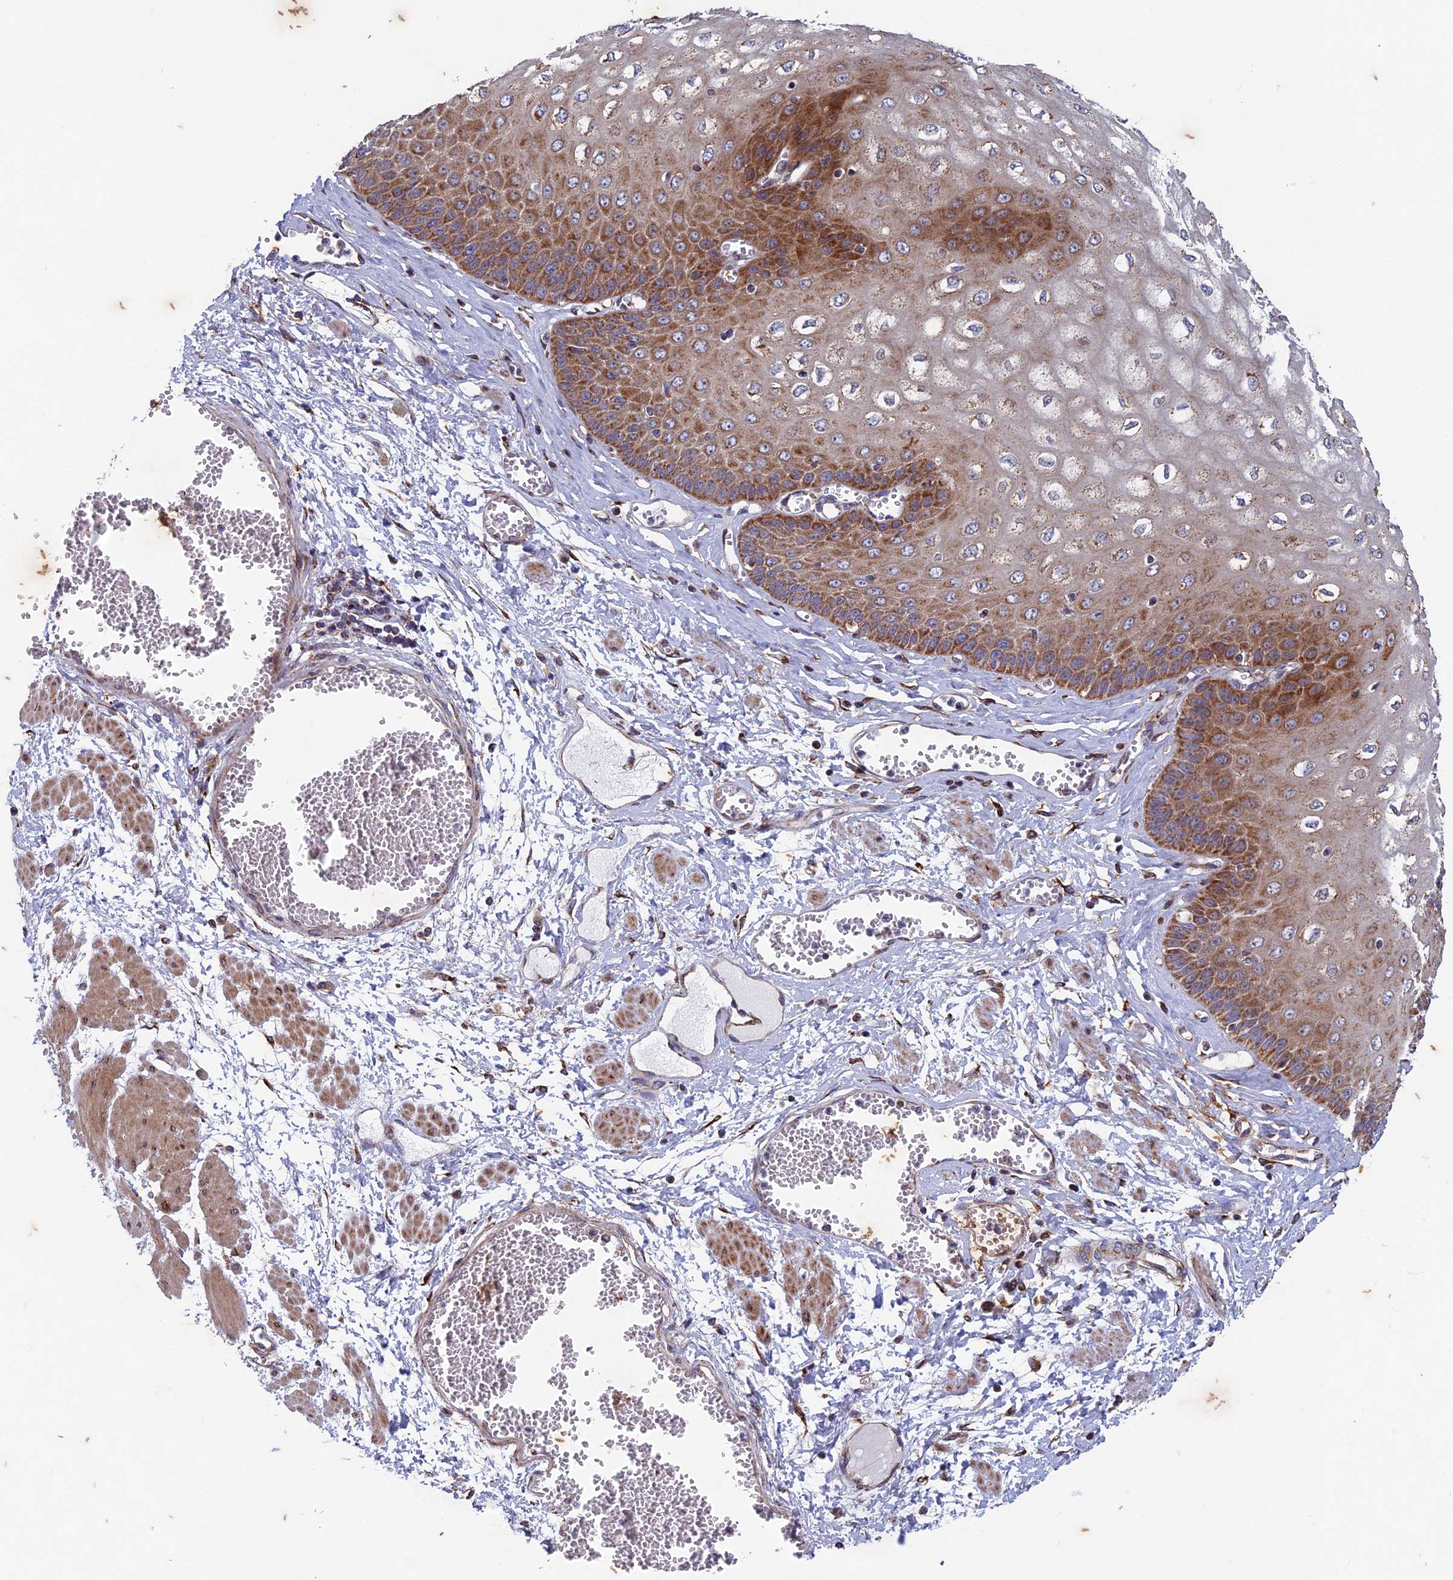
{"staining": {"intensity": "strong", "quantity": ">75%", "location": "cytoplasmic/membranous"}, "tissue": "esophagus", "cell_type": "Squamous epithelial cells", "image_type": "normal", "snomed": [{"axis": "morphology", "description": "Normal tissue, NOS"}, {"axis": "topography", "description": "Esophagus"}], "caption": "Immunohistochemical staining of normal human esophagus displays high levels of strong cytoplasmic/membranous positivity in approximately >75% of squamous epithelial cells. (Brightfield microscopy of DAB IHC at high magnification).", "gene": "AP4S1", "patient": {"sex": "male", "age": 60}}